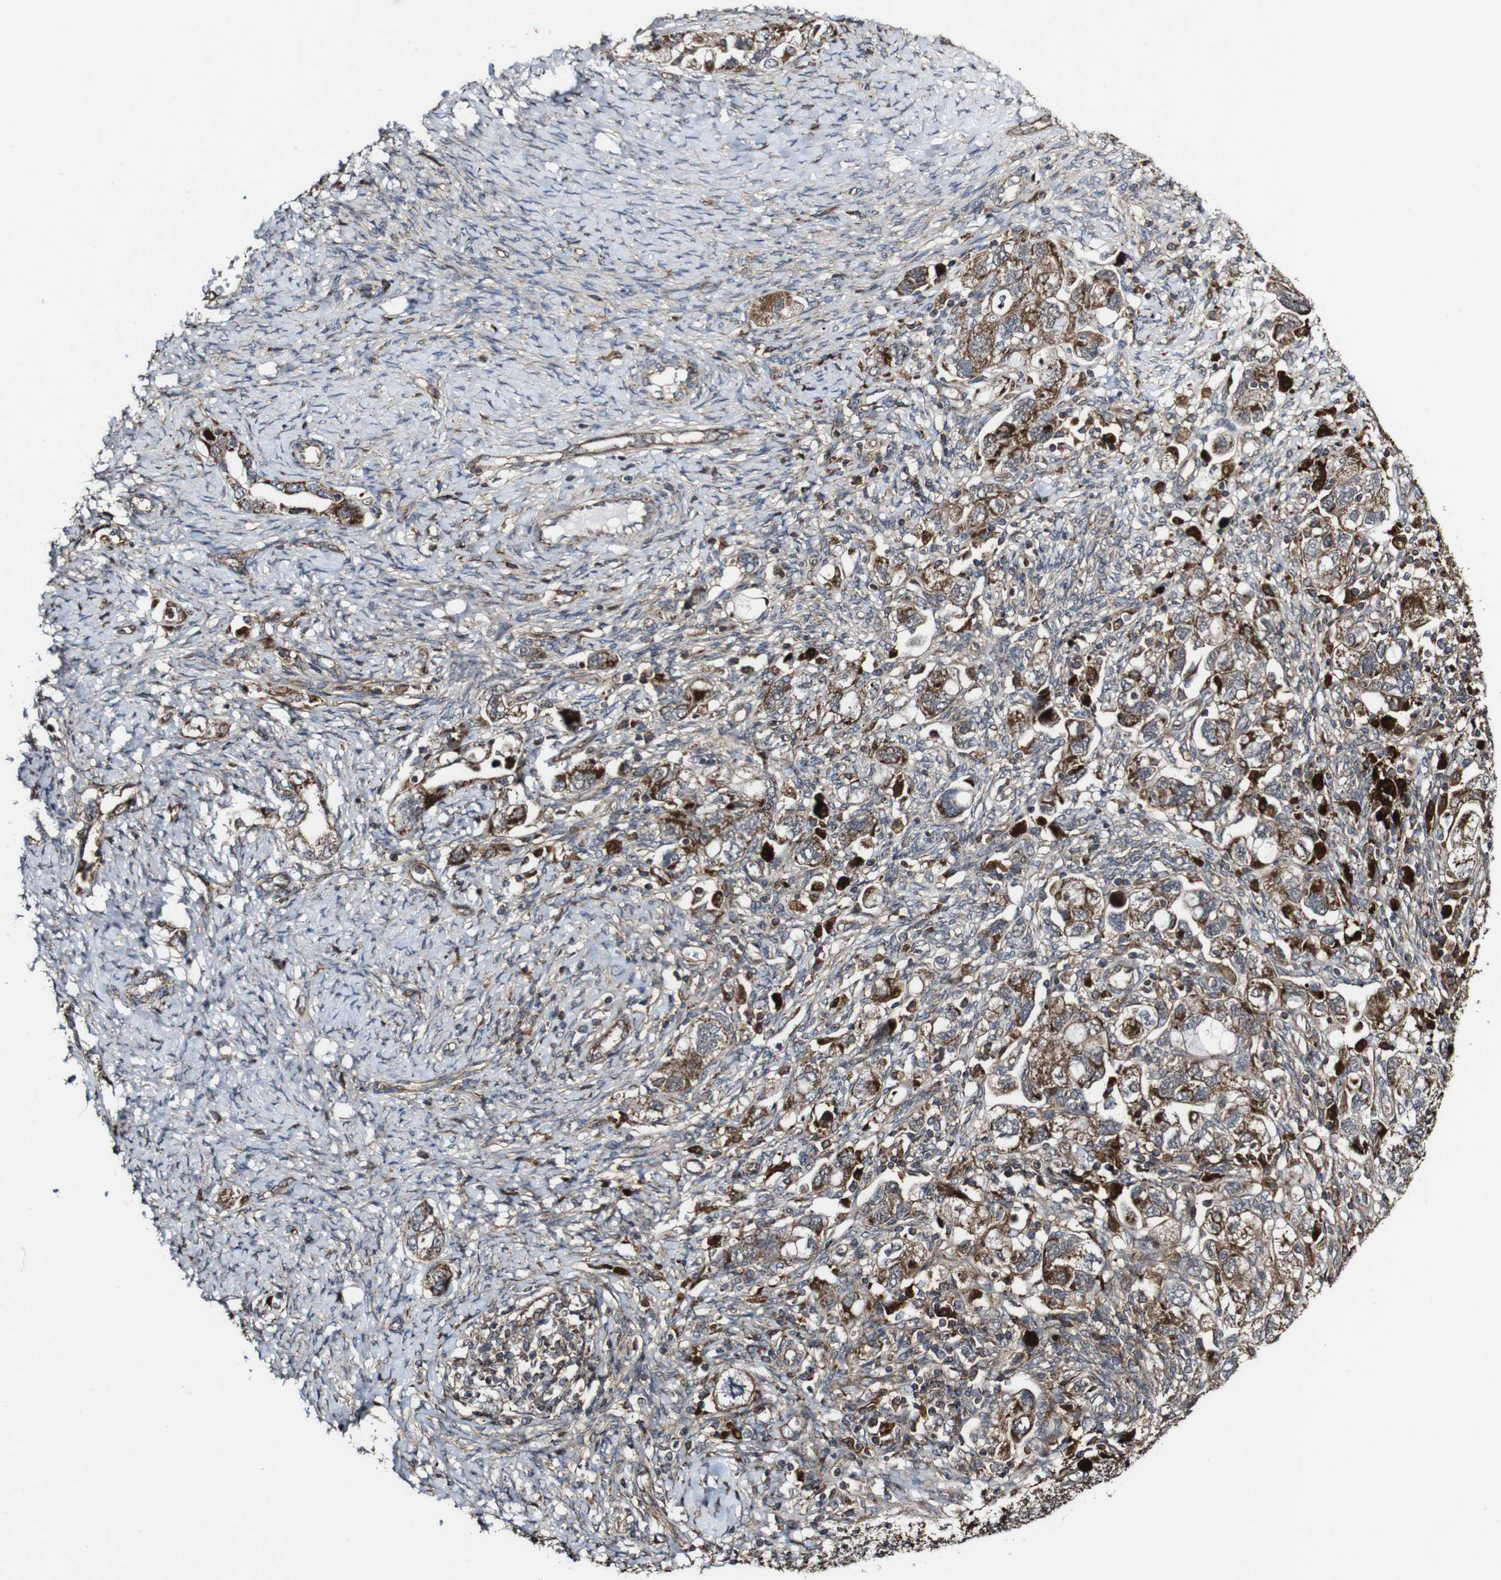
{"staining": {"intensity": "strong", "quantity": "25%-75%", "location": "cytoplasmic/membranous"}, "tissue": "ovarian cancer", "cell_type": "Tumor cells", "image_type": "cancer", "snomed": [{"axis": "morphology", "description": "Carcinoma, NOS"}, {"axis": "morphology", "description": "Cystadenocarcinoma, serous, NOS"}, {"axis": "topography", "description": "Ovary"}], "caption": "IHC of ovarian cancer (serous cystadenocarcinoma) exhibits high levels of strong cytoplasmic/membranous staining in about 25%-75% of tumor cells. Nuclei are stained in blue.", "gene": "BTN3A3", "patient": {"sex": "female", "age": 69}}